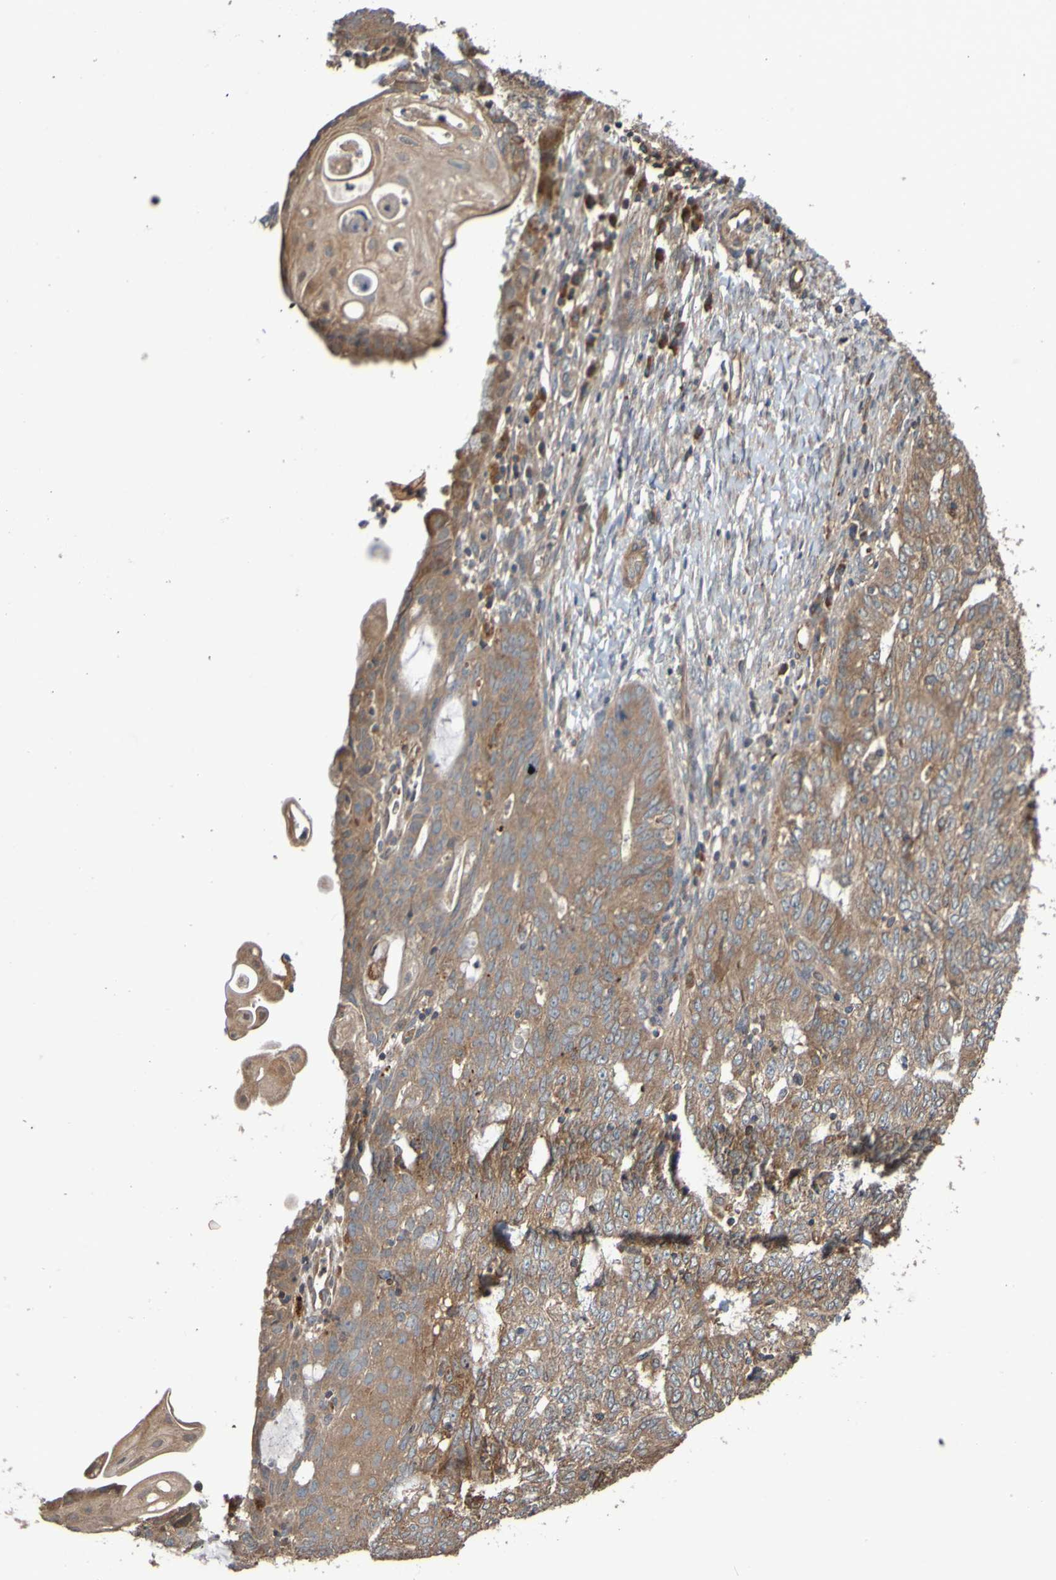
{"staining": {"intensity": "moderate", "quantity": ">75%", "location": "cytoplasmic/membranous"}, "tissue": "endometrial cancer", "cell_type": "Tumor cells", "image_type": "cancer", "snomed": [{"axis": "morphology", "description": "Adenocarcinoma, NOS"}, {"axis": "topography", "description": "Endometrium"}], "caption": "A micrograph of human endometrial cancer (adenocarcinoma) stained for a protein exhibits moderate cytoplasmic/membranous brown staining in tumor cells. (DAB (3,3'-diaminobenzidine) IHC, brown staining for protein, blue staining for nuclei).", "gene": "UCN", "patient": {"sex": "female", "age": 32}}